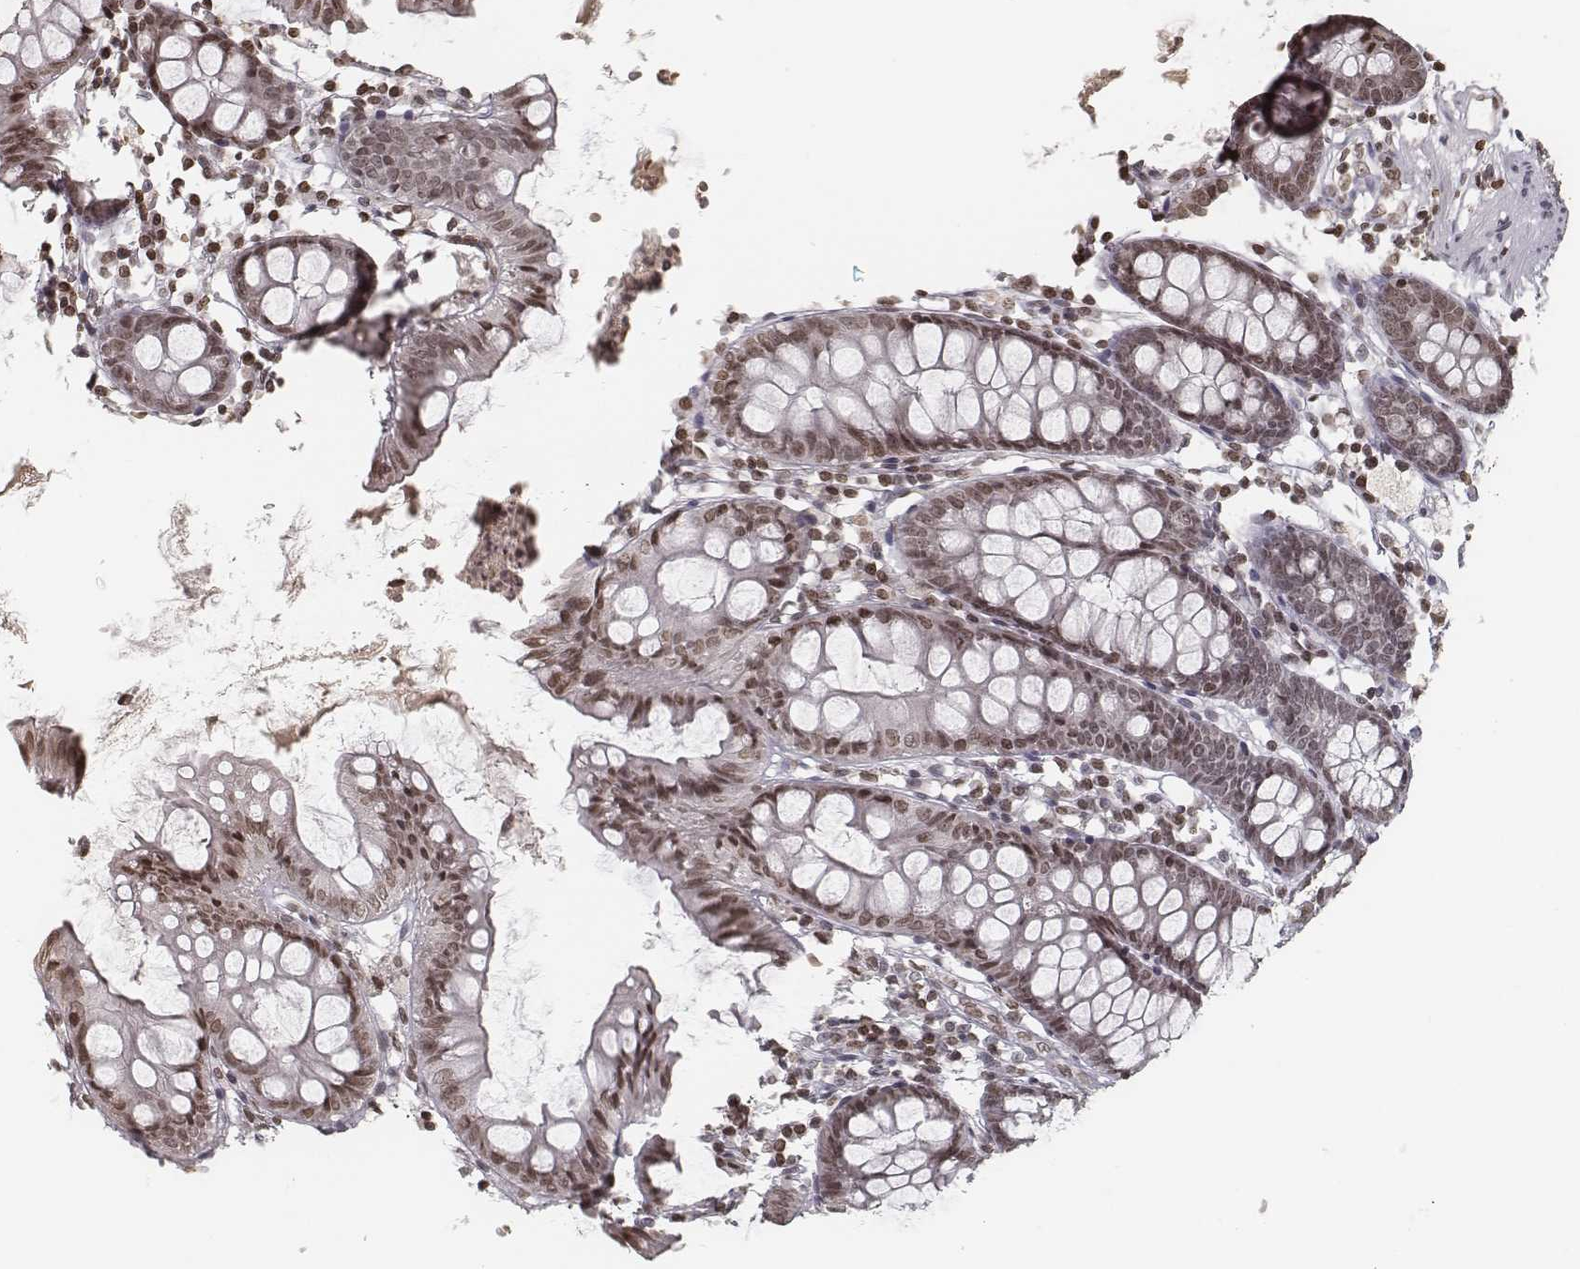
{"staining": {"intensity": "weak", "quantity": ">75%", "location": "nuclear"}, "tissue": "colon", "cell_type": "Endothelial cells", "image_type": "normal", "snomed": [{"axis": "morphology", "description": "Normal tissue, NOS"}, {"axis": "topography", "description": "Colon"}], "caption": "This histopathology image shows IHC staining of unremarkable colon, with low weak nuclear positivity in approximately >75% of endothelial cells.", "gene": "HMGA2", "patient": {"sex": "female", "age": 84}}